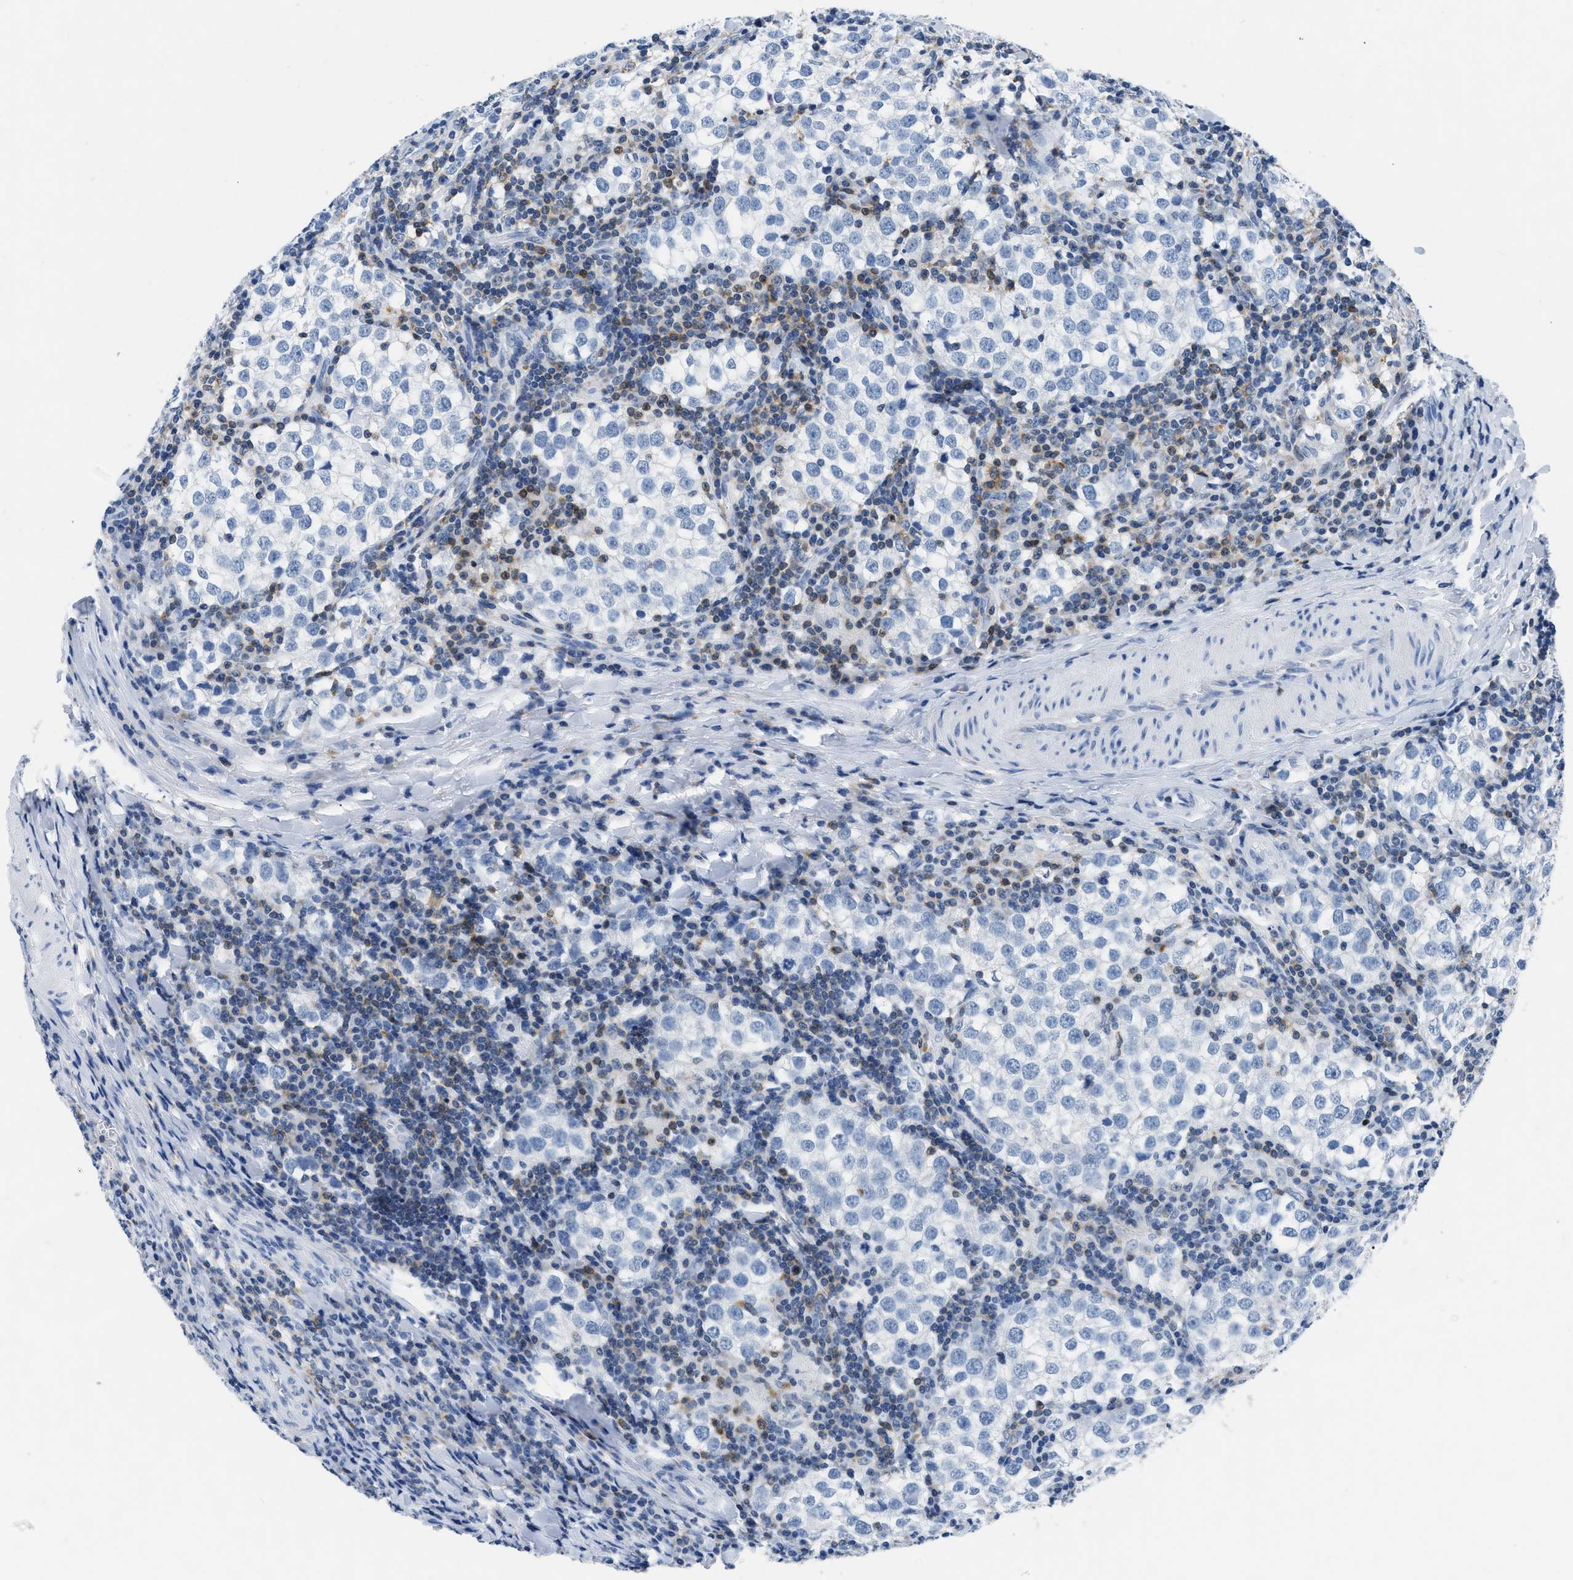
{"staining": {"intensity": "negative", "quantity": "none", "location": "none"}, "tissue": "testis cancer", "cell_type": "Tumor cells", "image_type": "cancer", "snomed": [{"axis": "morphology", "description": "Seminoma, NOS"}, {"axis": "morphology", "description": "Carcinoma, Embryonal, NOS"}, {"axis": "topography", "description": "Testis"}], "caption": "Photomicrograph shows no protein staining in tumor cells of testis cancer tissue.", "gene": "NFATC2", "patient": {"sex": "male", "age": 36}}